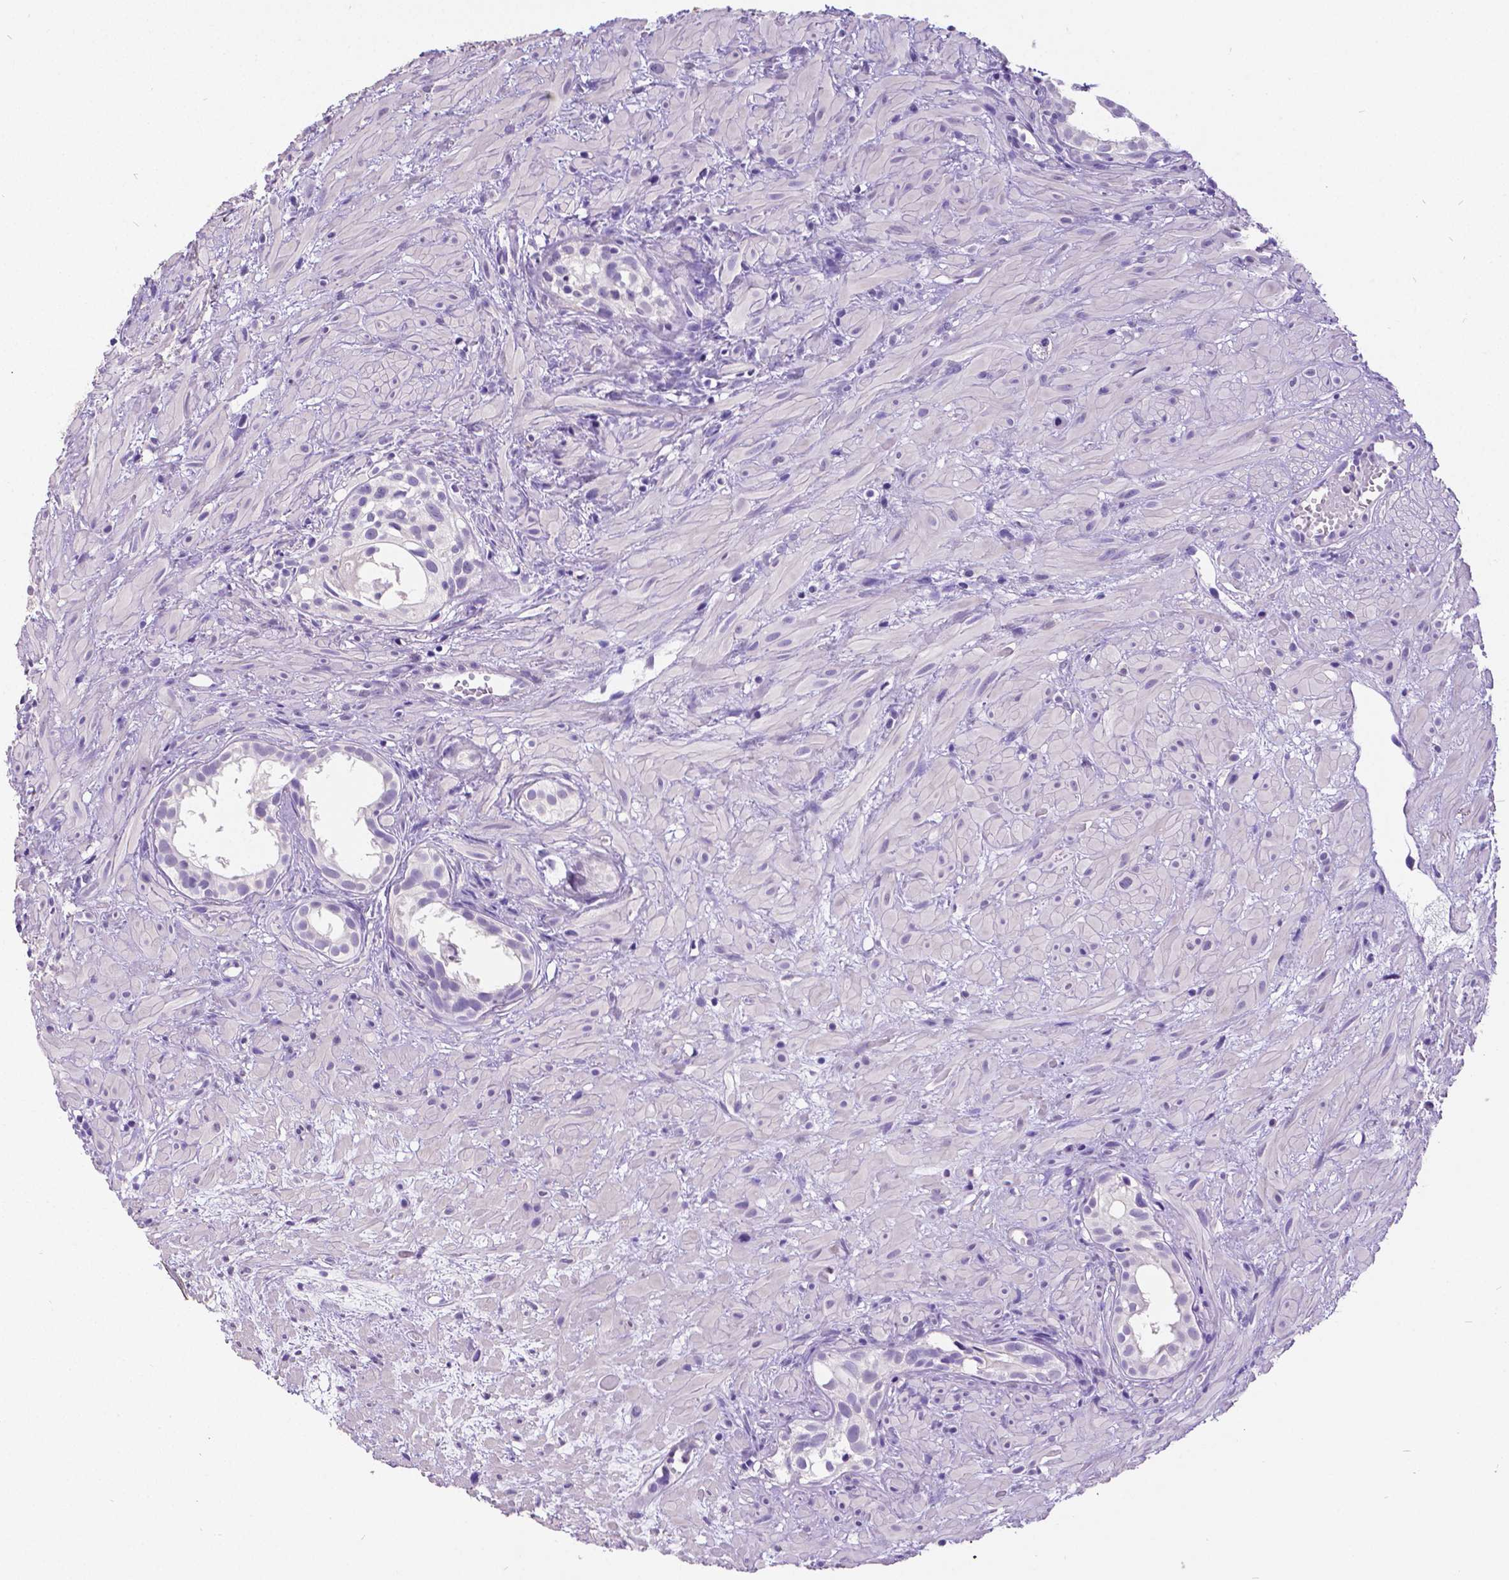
{"staining": {"intensity": "negative", "quantity": "none", "location": "none"}, "tissue": "prostate cancer", "cell_type": "Tumor cells", "image_type": "cancer", "snomed": [{"axis": "morphology", "description": "Adenocarcinoma, High grade"}, {"axis": "topography", "description": "Prostate"}], "caption": "The histopathology image shows no staining of tumor cells in prostate cancer (high-grade adenocarcinoma).", "gene": "SATB2", "patient": {"sex": "male", "age": 79}}